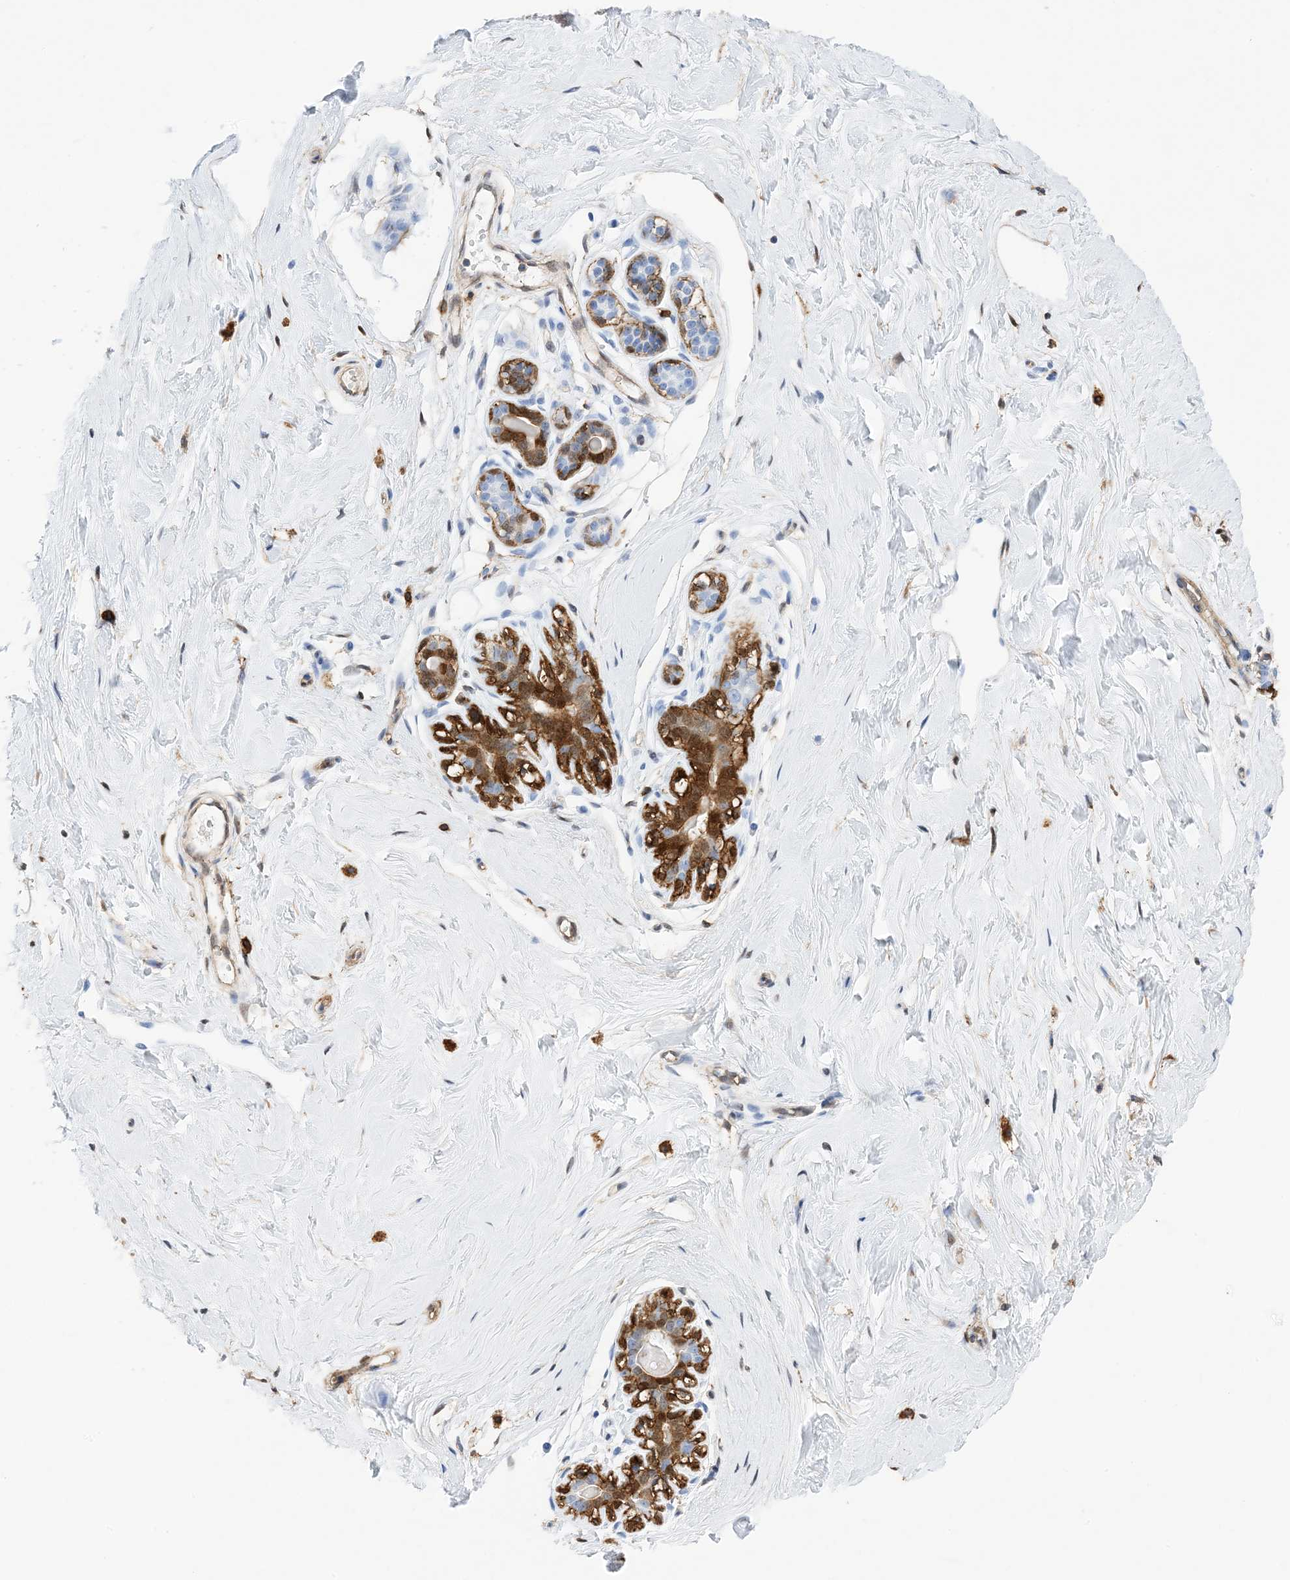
{"staining": {"intensity": "moderate", "quantity": ">75%", "location": "cytoplasmic/membranous,nuclear"}, "tissue": "breast", "cell_type": "Adipocytes", "image_type": "normal", "snomed": [{"axis": "morphology", "description": "Normal tissue, NOS"}, {"axis": "morphology", "description": "Adenoma, NOS"}, {"axis": "topography", "description": "Breast"}], "caption": "Immunohistochemistry (IHC) of normal human breast exhibits medium levels of moderate cytoplasmic/membranous,nuclear staining in approximately >75% of adipocytes. (DAB (3,3'-diaminobenzidine) IHC, brown staining for protein, blue staining for nuclei).", "gene": "ANXA1", "patient": {"sex": "female", "age": 23}}